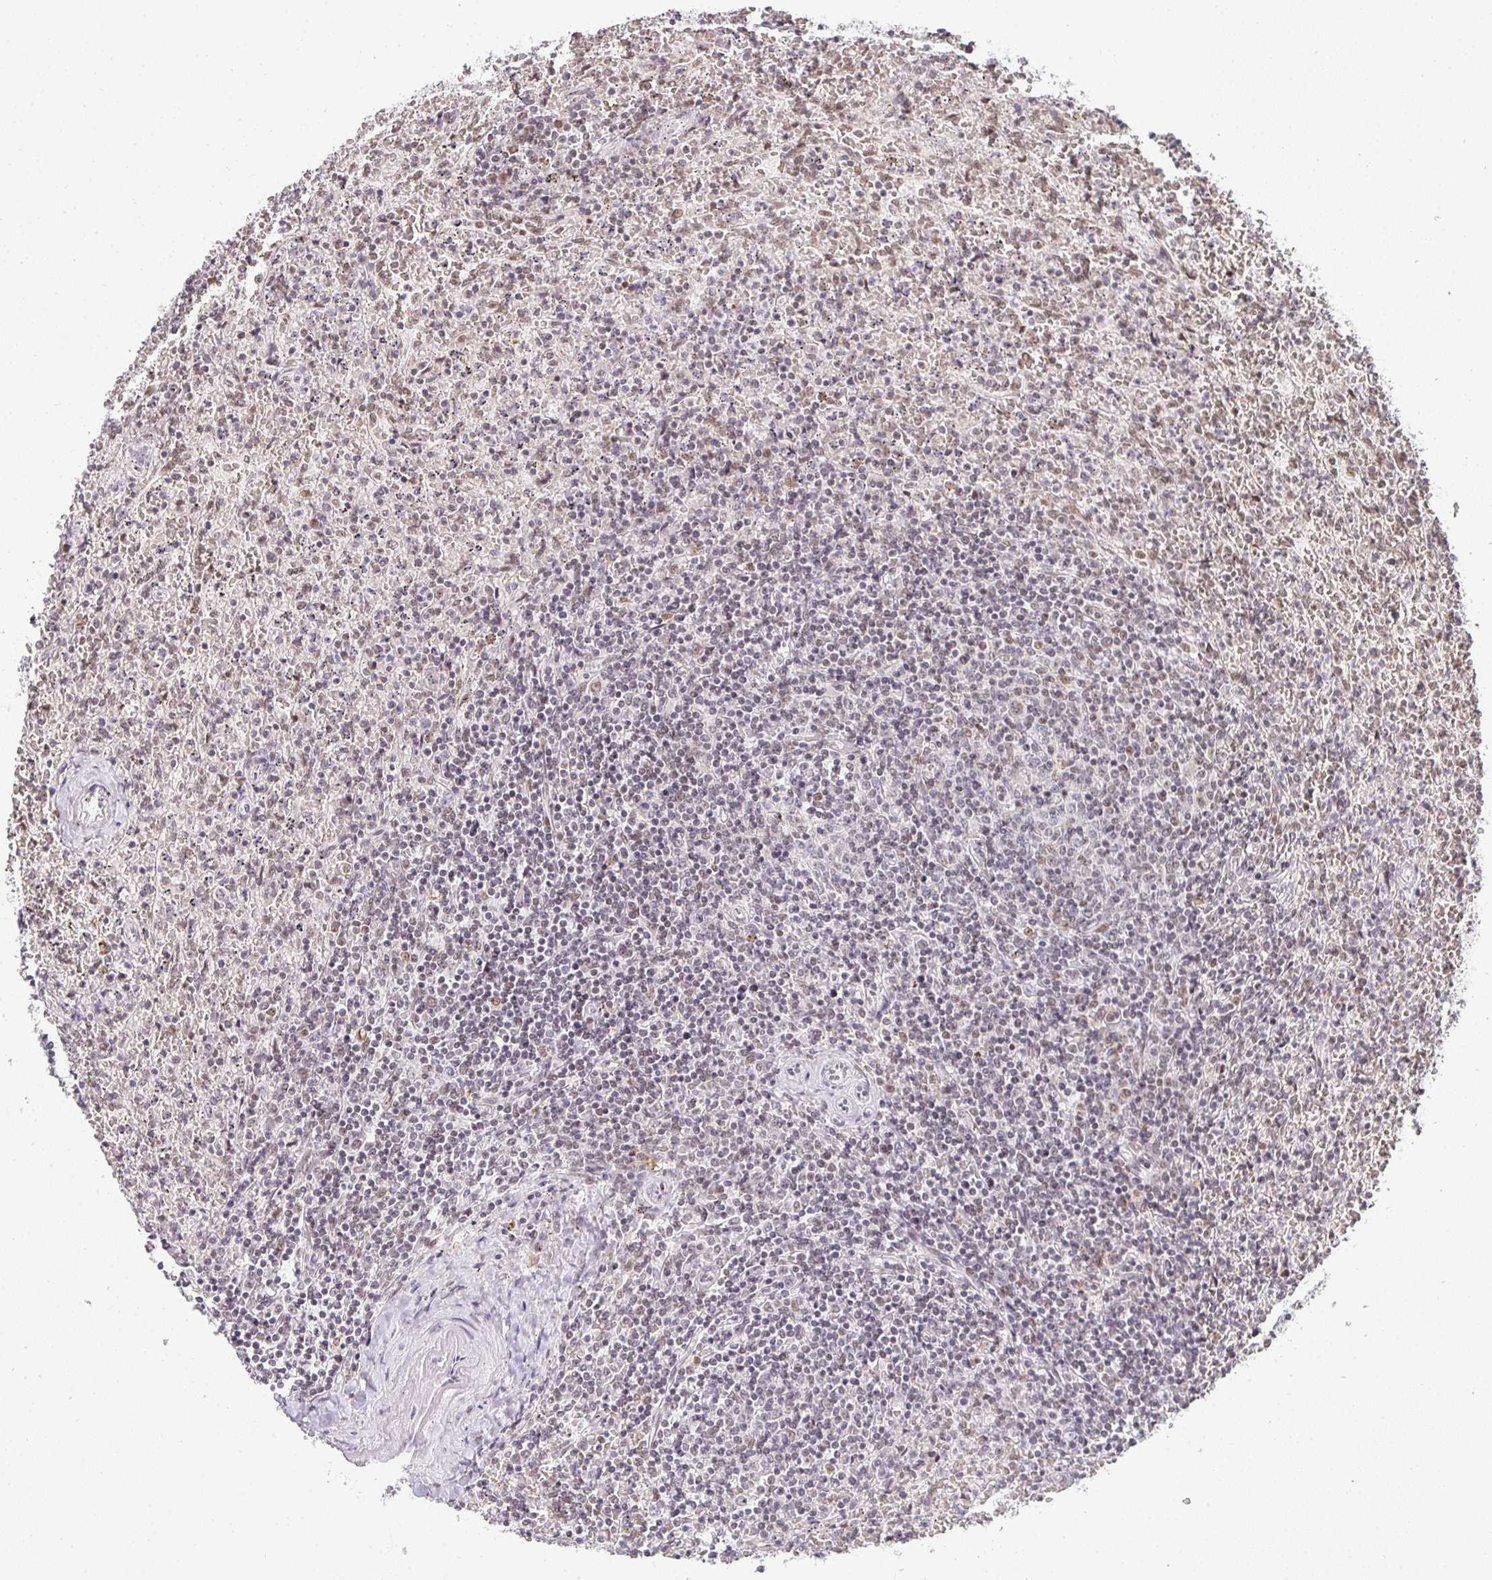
{"staining": {"intensity": "weak", "quantity": "<25%", "location": "nuclear"}, "tissue": "lymphoma", "cell_type": "Tumor cells", "image_type": "cancer", "snomed": [{"axis": "morphology", "description": "Malignant lymphoma, non-Hodgkin's type, Low grade"}, {"axis": "topography", "description": "Spleen"}], "caption": "Immunohistochemistry micrograph of neoplastic tissue: human low-grade malignant lymphoma, non-Hodgkin's type stained with DAB (3,3'-diaminobenzidine) displays no significant protein positivity in tumor cells.", "gene": "SMARCA2", "patient": {"sex": "female", "age": 64}}